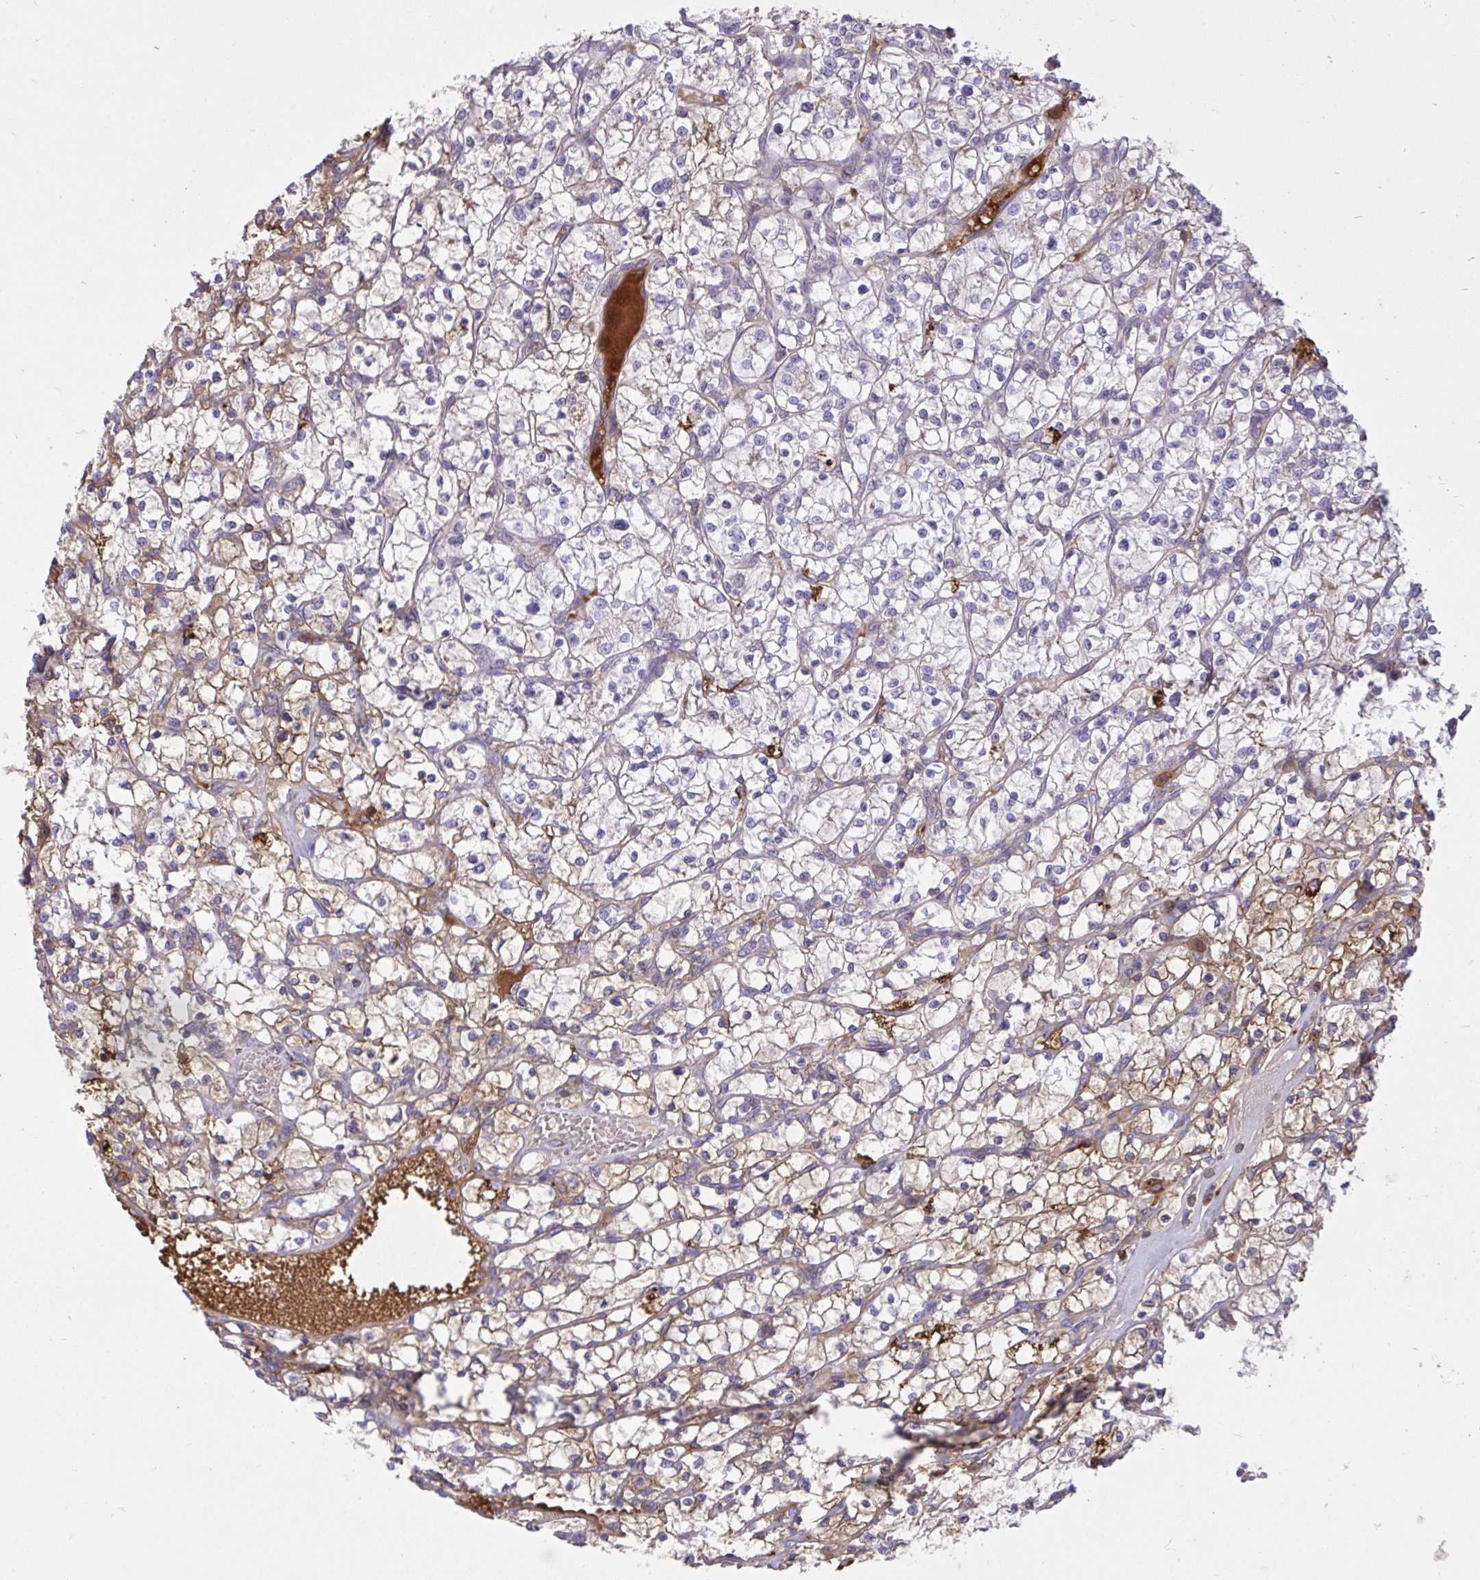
{"staining": {"intensity": "moderate", "quantity": "<25%", "location": "cytoplasmic/membranous"}, "tissue": "renal cancer", "cell_type": "Tumor cells", "image_type": "cancer", "snomed": [{"axis": "morphology", "description": "Adenocarcinoma, NOS"}, {"axis": "topography", "description": "Kidney"}], "caption": "An immunohistochemistry photomicrograph of tumor tissue is shown. Protein staining in brown shows moderate cytoplasmic/membranous positivity in renal cancer (adenocarcinoma) within tumor cells. (brown staining indicates protein expression, while blue staining denotes nuclei).", "gene": "F2", "patient": {"sex": "female", "age": 64}}